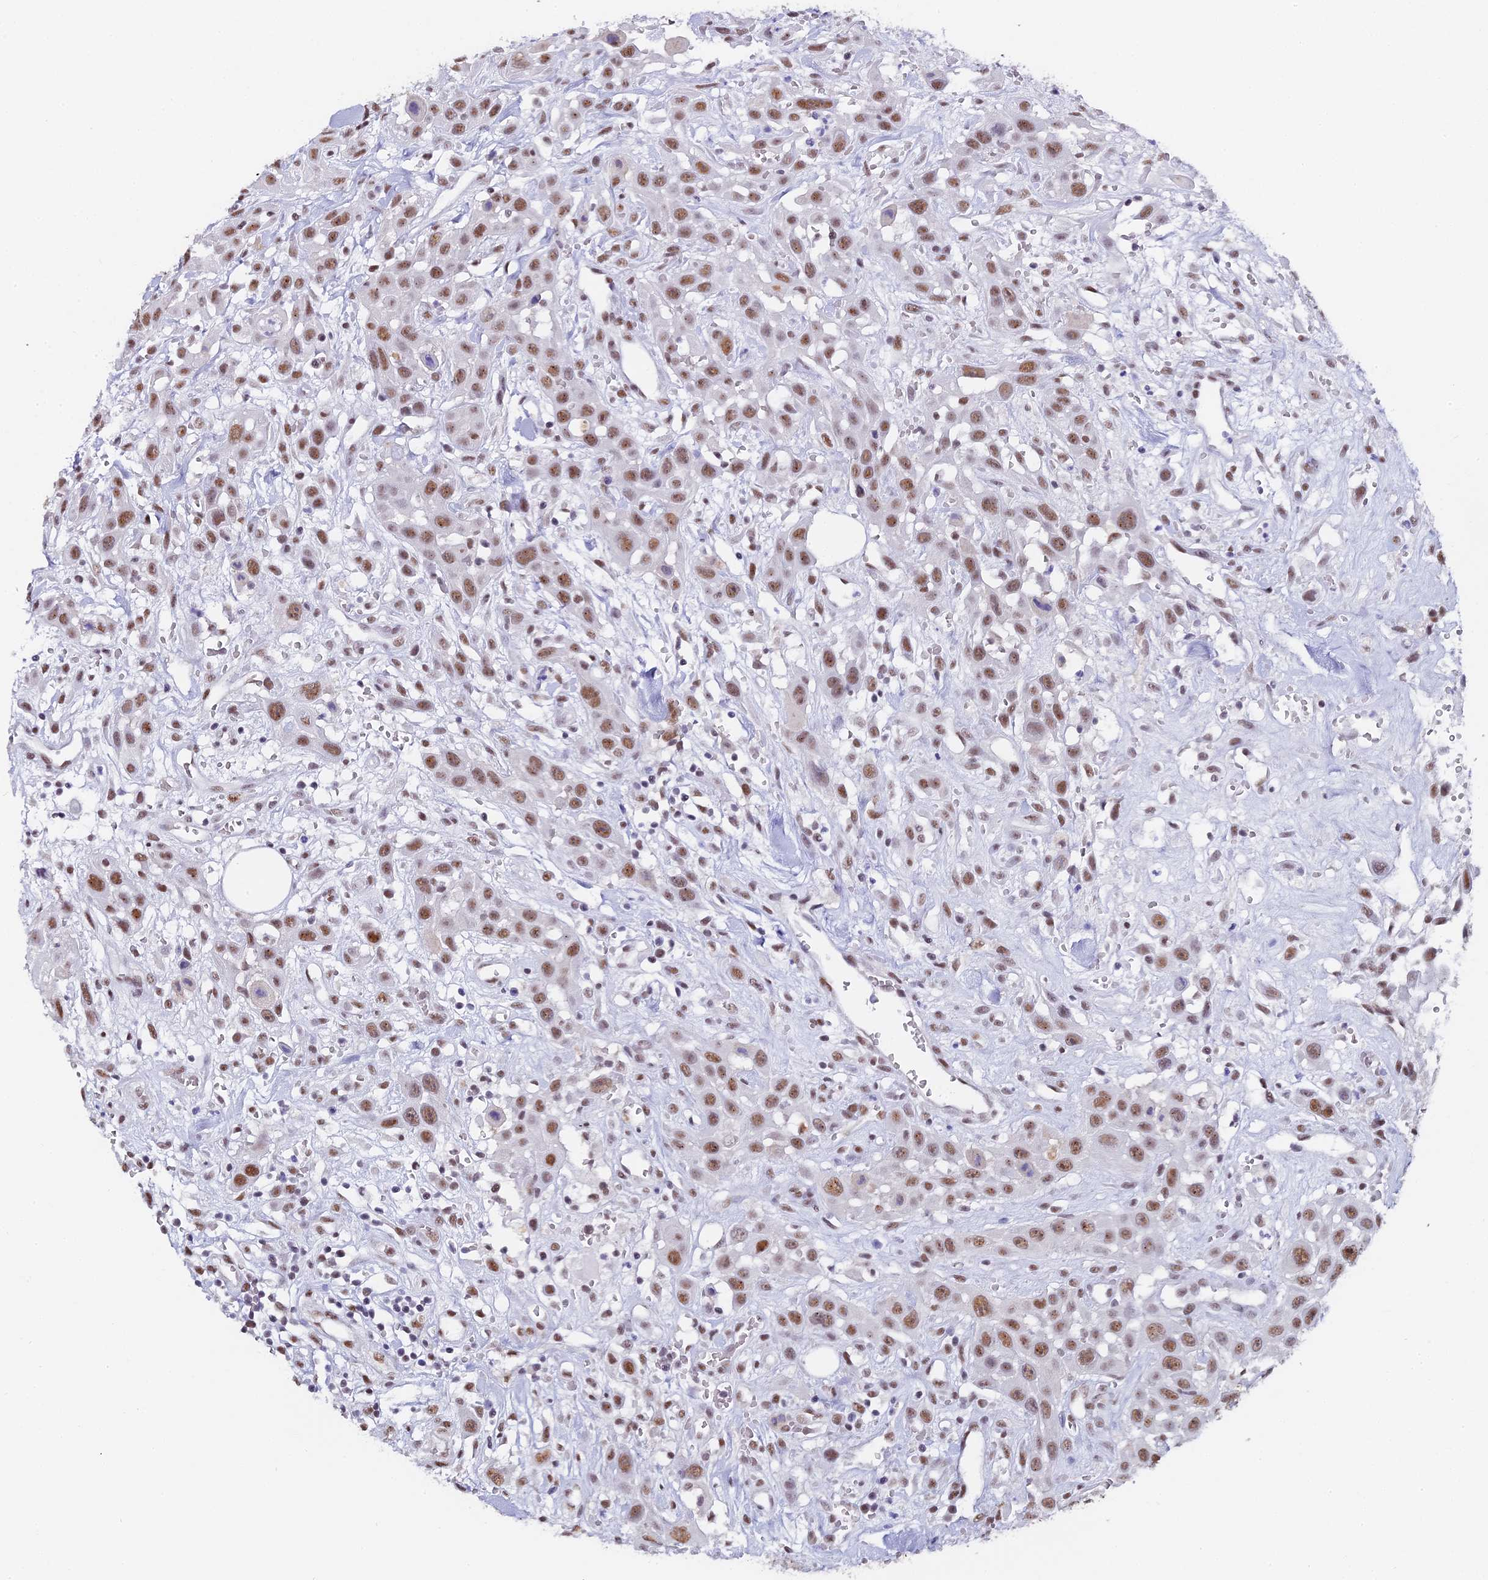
{"staining": {"intensity": "moderate", "quantity": ">75%", "location": "nuclear"}, "tissue": "head and neck cancer", "cell_type": "Tumor cells", "image_type": "cancer", "snomed": [{"axis": "morphology", "description": "Squamous cell carcinoma, NOS"}, {"axis": "topography", "description": "Head-Neck"}], "caption": "Tumor cells demonstrate medium levels of moderate nuclear expression in about >75% of cells in human head and neck cancer.", "gene": "CD2BP2", "patient": {"sex": "male", "age": 81}}